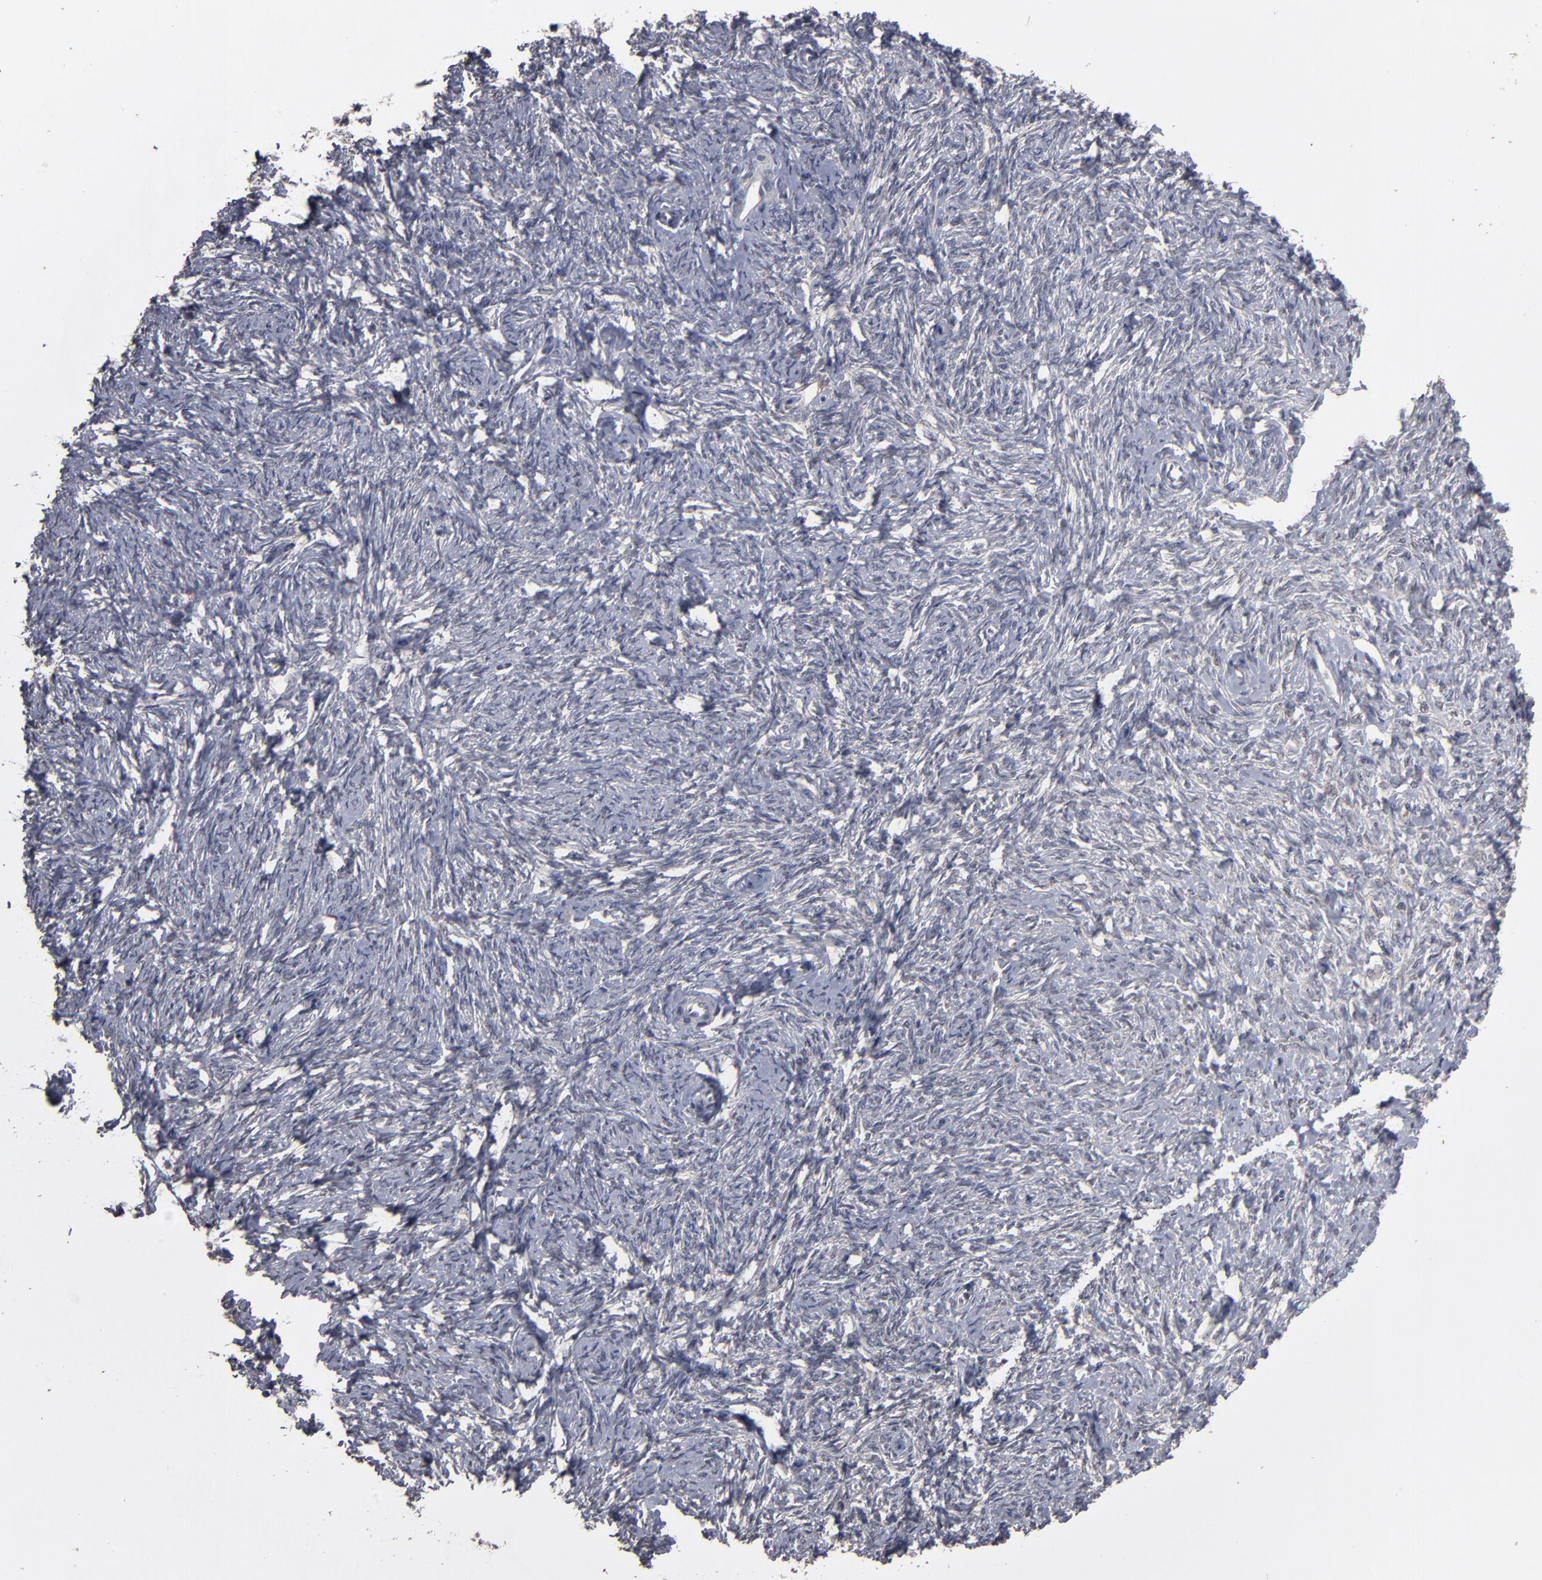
{"staining": {"intensity": "weak", "quantity": "<25%", "location": "nuclear"}, "tissue": "ovarian cancer", "cell_type": "Tumor cells", "image_type": "cancer", "snomed": [{"axis": "morphology", "description": "Normal tissue, NOS"}, {"axis": "morphology", "description": "Cystadenocarcinoma, serous, NOS"}, {"axis": "topography", "description": "Ovary"}], "caption": "Tumor cells are negative for brown protein staining in serous cystadenocarcinoma (ovarian).", "gene": "SLC22A17", "patient": {"sex": "female", "age": 62}}